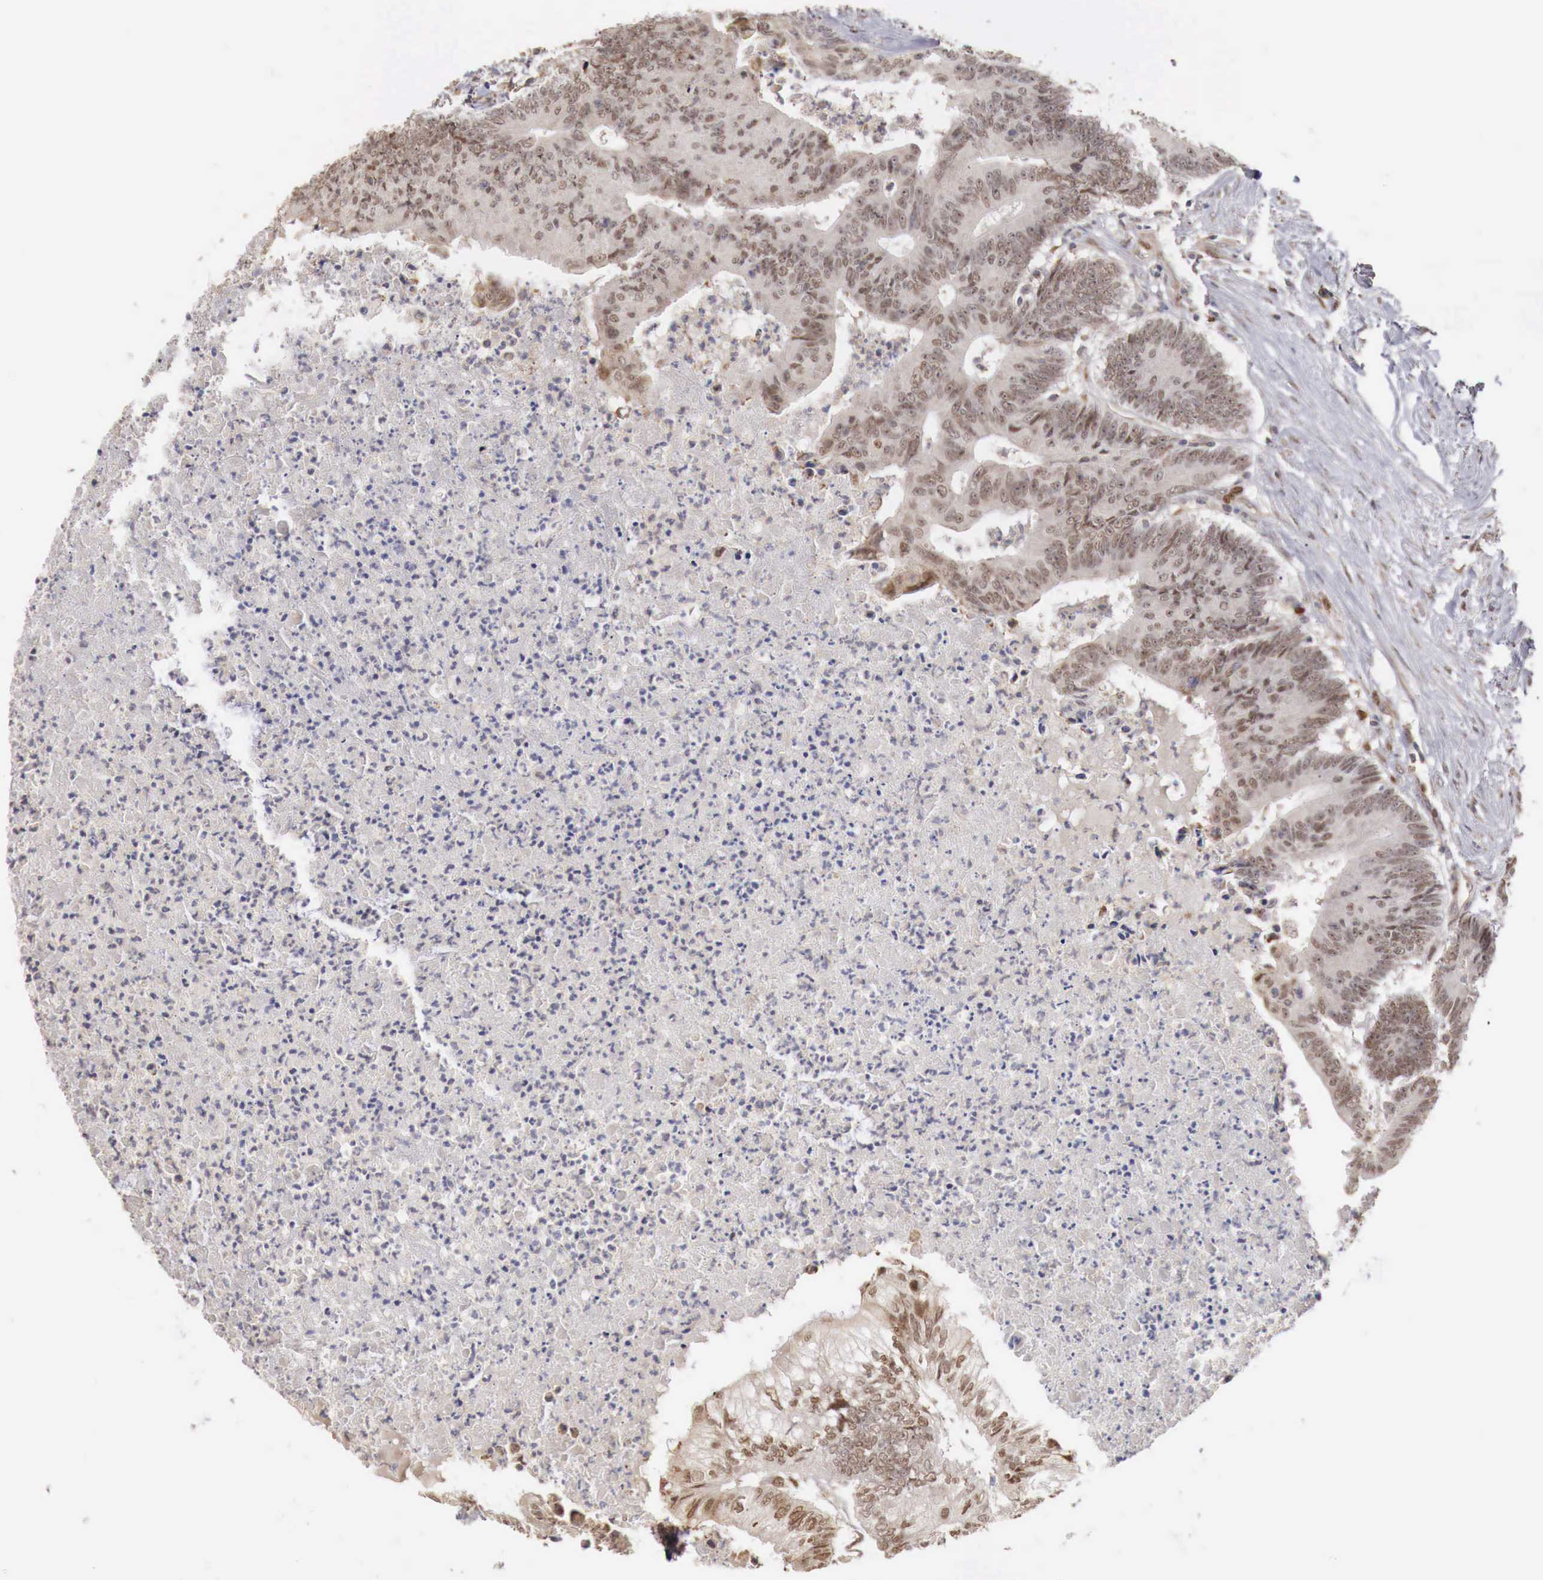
{"staining": {"intensity": "weak", "quantity": "25%-75%", "location": "nuclear"}, "tissue": "colorectal cancer", "cell_type": "Tumor cells", "image_type": "cancer", "snomed": [{"axis": "morphology", "description": "Adenocarcinoma, NOS"}, {"axis": "topography", "description": "Colon"}], "caption": "The micrograph exhibits a brown stain indicating the presence of a protein in the nuclear of tumor cells in colorectal cancer (adenocarcinoma). (Brightfield microscopy of DAB IHC at high magnification).", "gene": "KHDRBS2", "patient": {"sex": "male", "age": 65}}